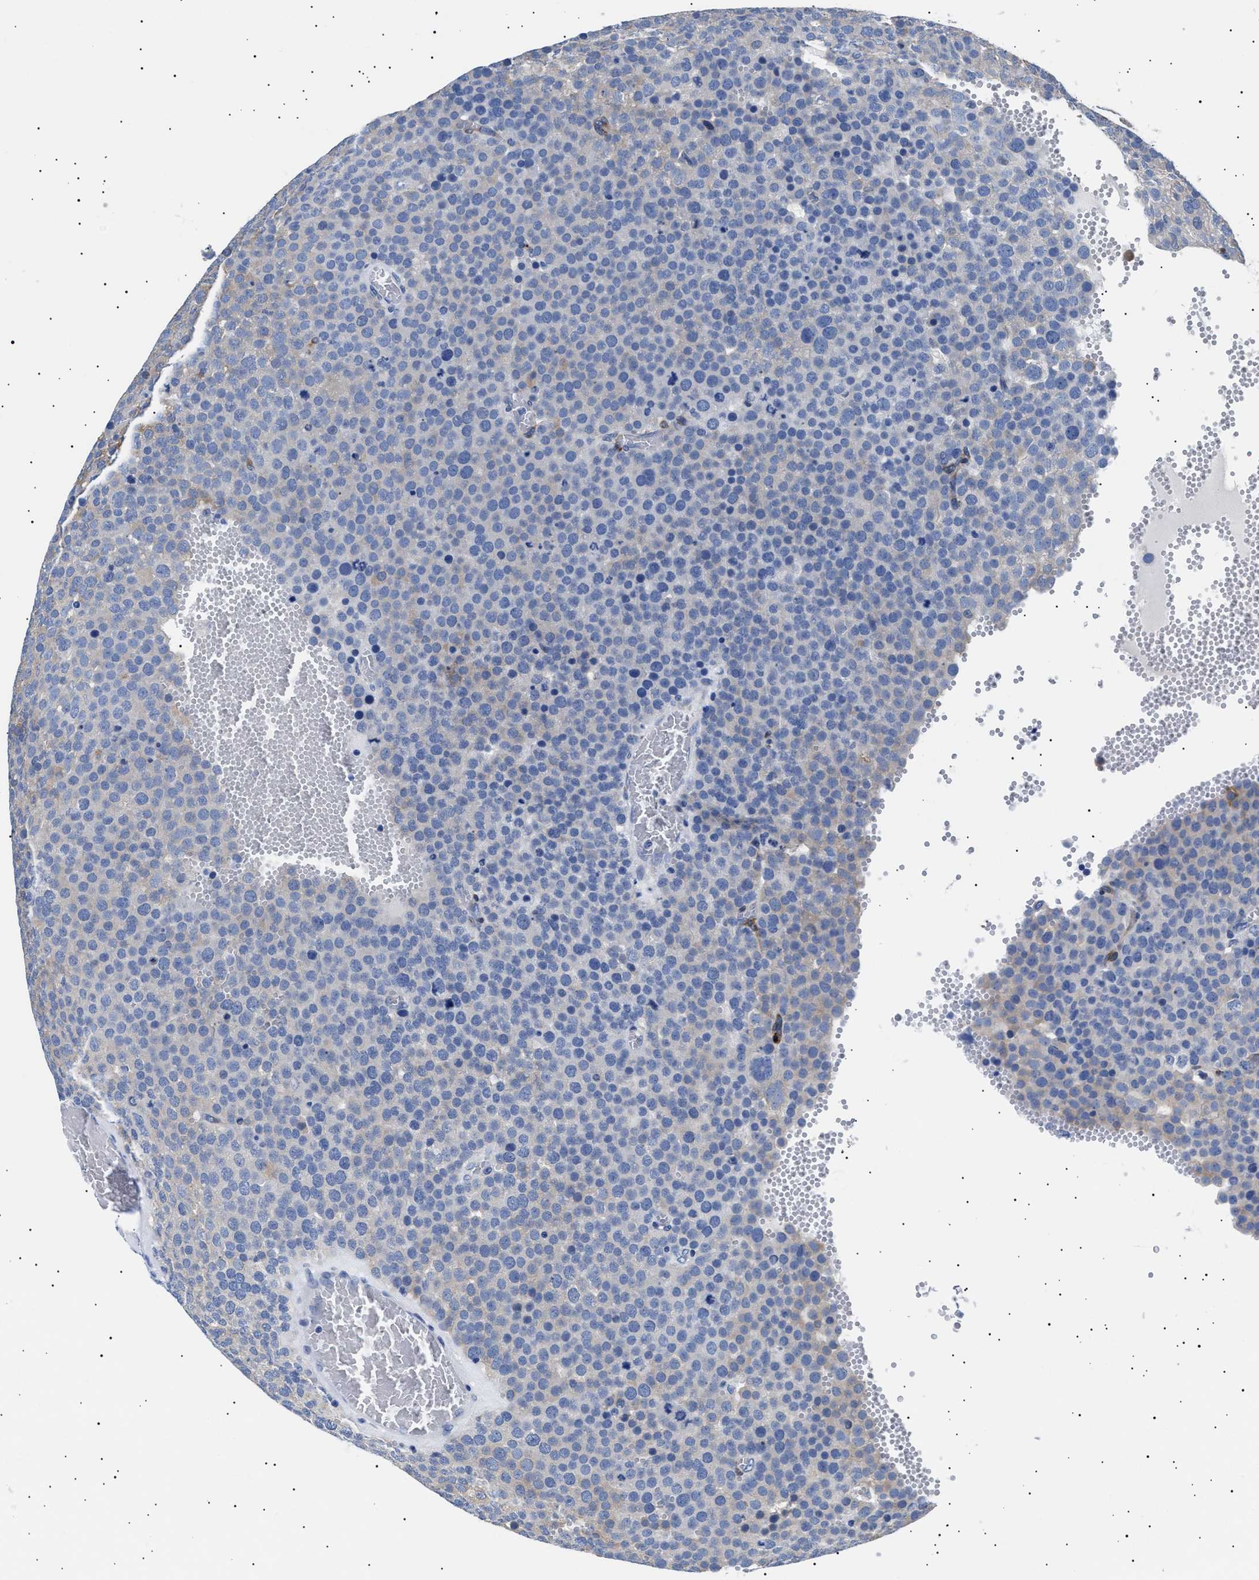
{"staining": {"intensity": "negative", "quantity": "none", "location": "none"}, "tissue": "testis cancer", "cell_type": "Tumor cells", "image_type": "cancer", "snomed": [{"axis": "morphology", "description": "Normal tissue, NOS"}, {"axis": "morphology", "description": "Seminoma, NOS"}, {"axis": "topography", "description": "Testis"}], "caption": "A histopathology image of testis cancer (seminoma) stained for a protein displays no brown staining in tumor cells. (Immunohistochemistry (ihc), brightfield microscopy, high magnification).", "gene": "HEMGN", "patient": {"sex": "male", "age": 71}}